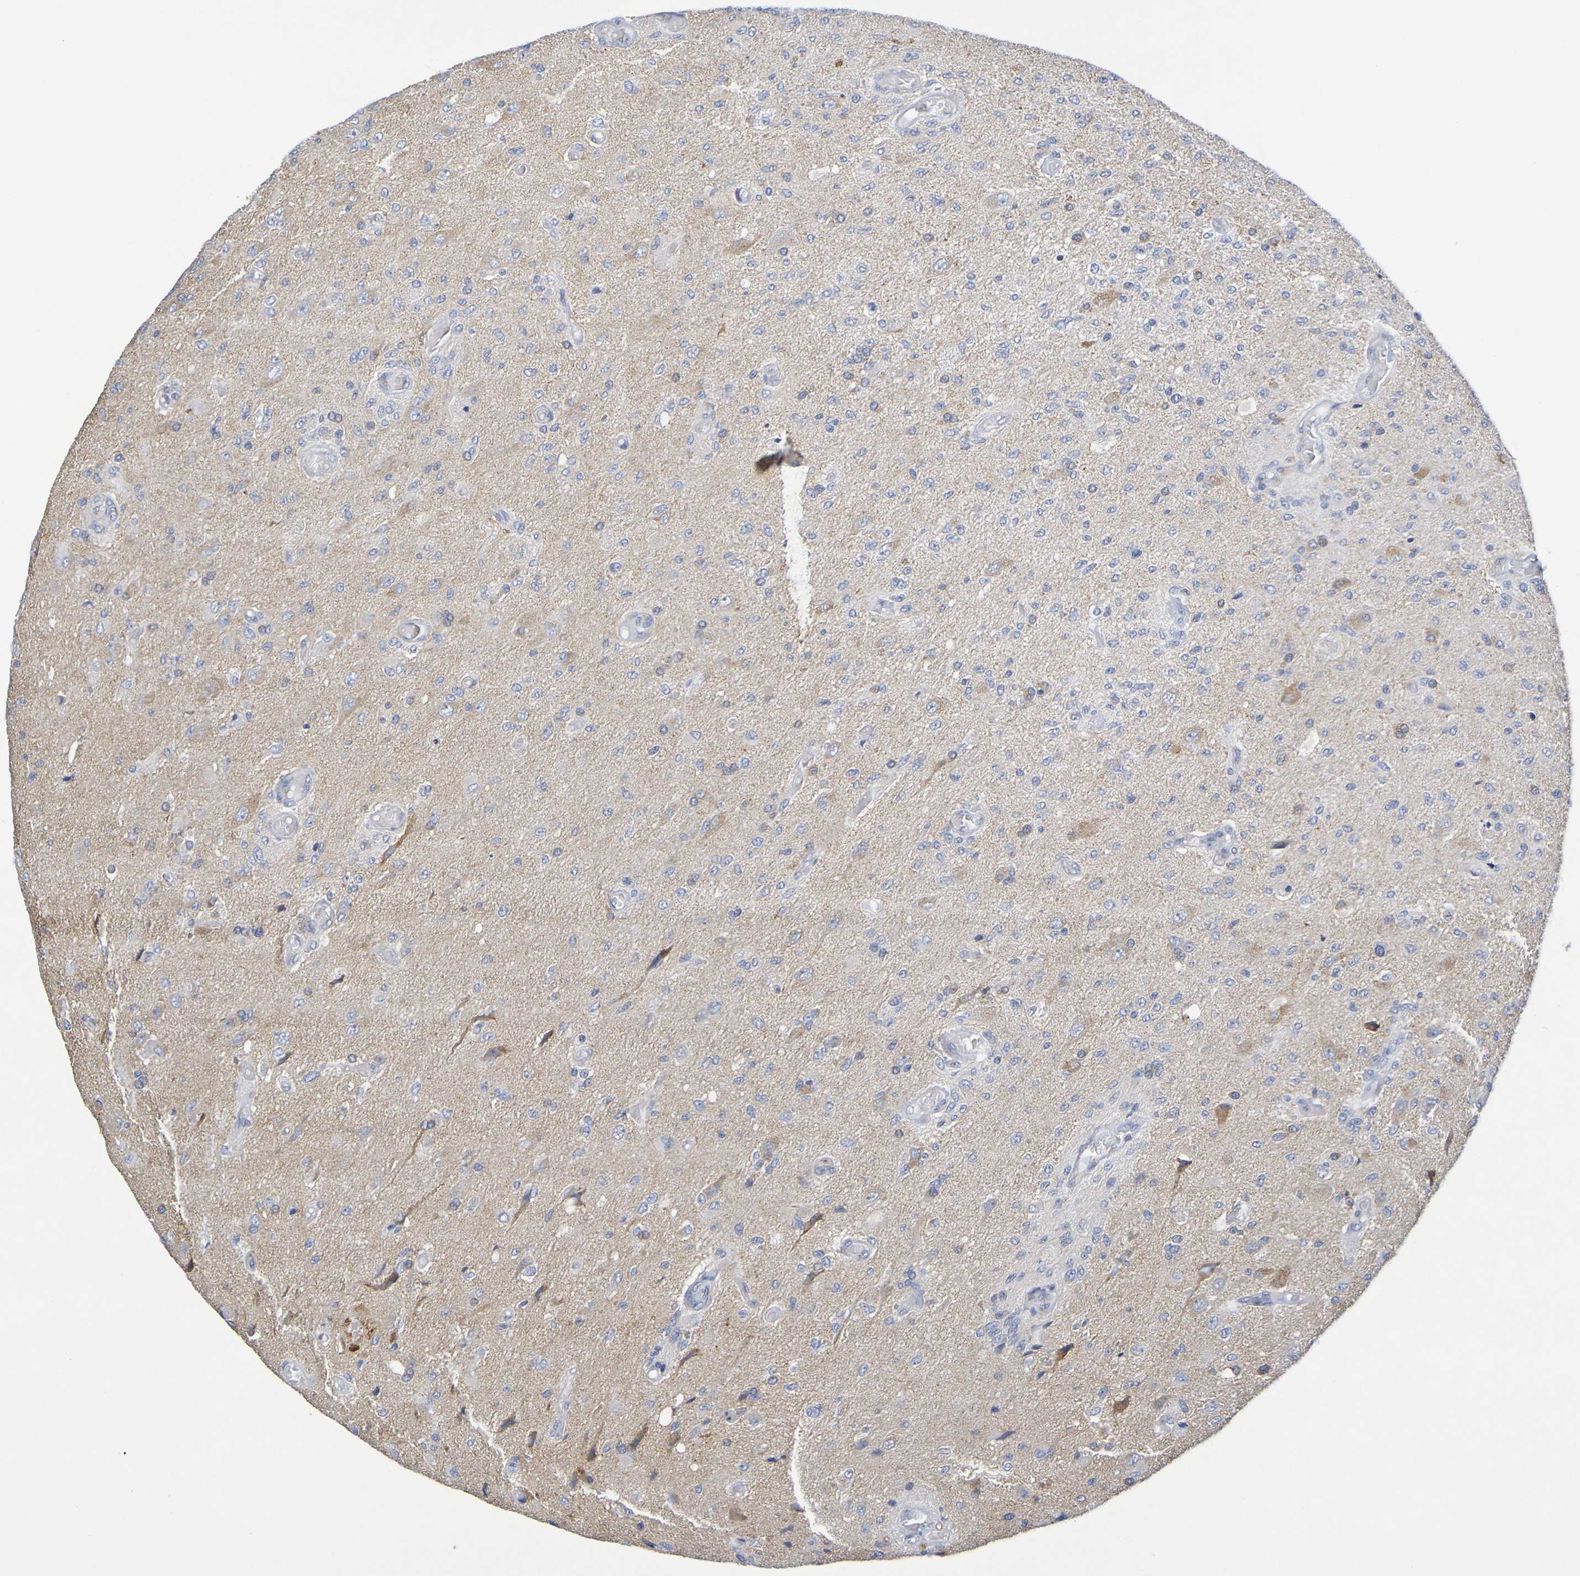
{"staining": {"intensity": "weak", "quantity": "<25%", "location": "cytoplasmic/membranous"}, "tissue": "glioma", "cell_type": "Tumor cells", "image_type": "cancer", "snomed": [{"axis": "morphology", "description": "Normal tissue, NOS"}, {"axis": "morphology", "description": "Glioma, malignant, High grade"}, {"axis": "topography", "description": "Cerebral cortex"}], "caption": "A histopathology image of malignant glioma (high-grade) stained for a protein displays no brown staining in tumor cells.", "gene": "DCP2", "patient": {"sex": "male", "age": 77}}